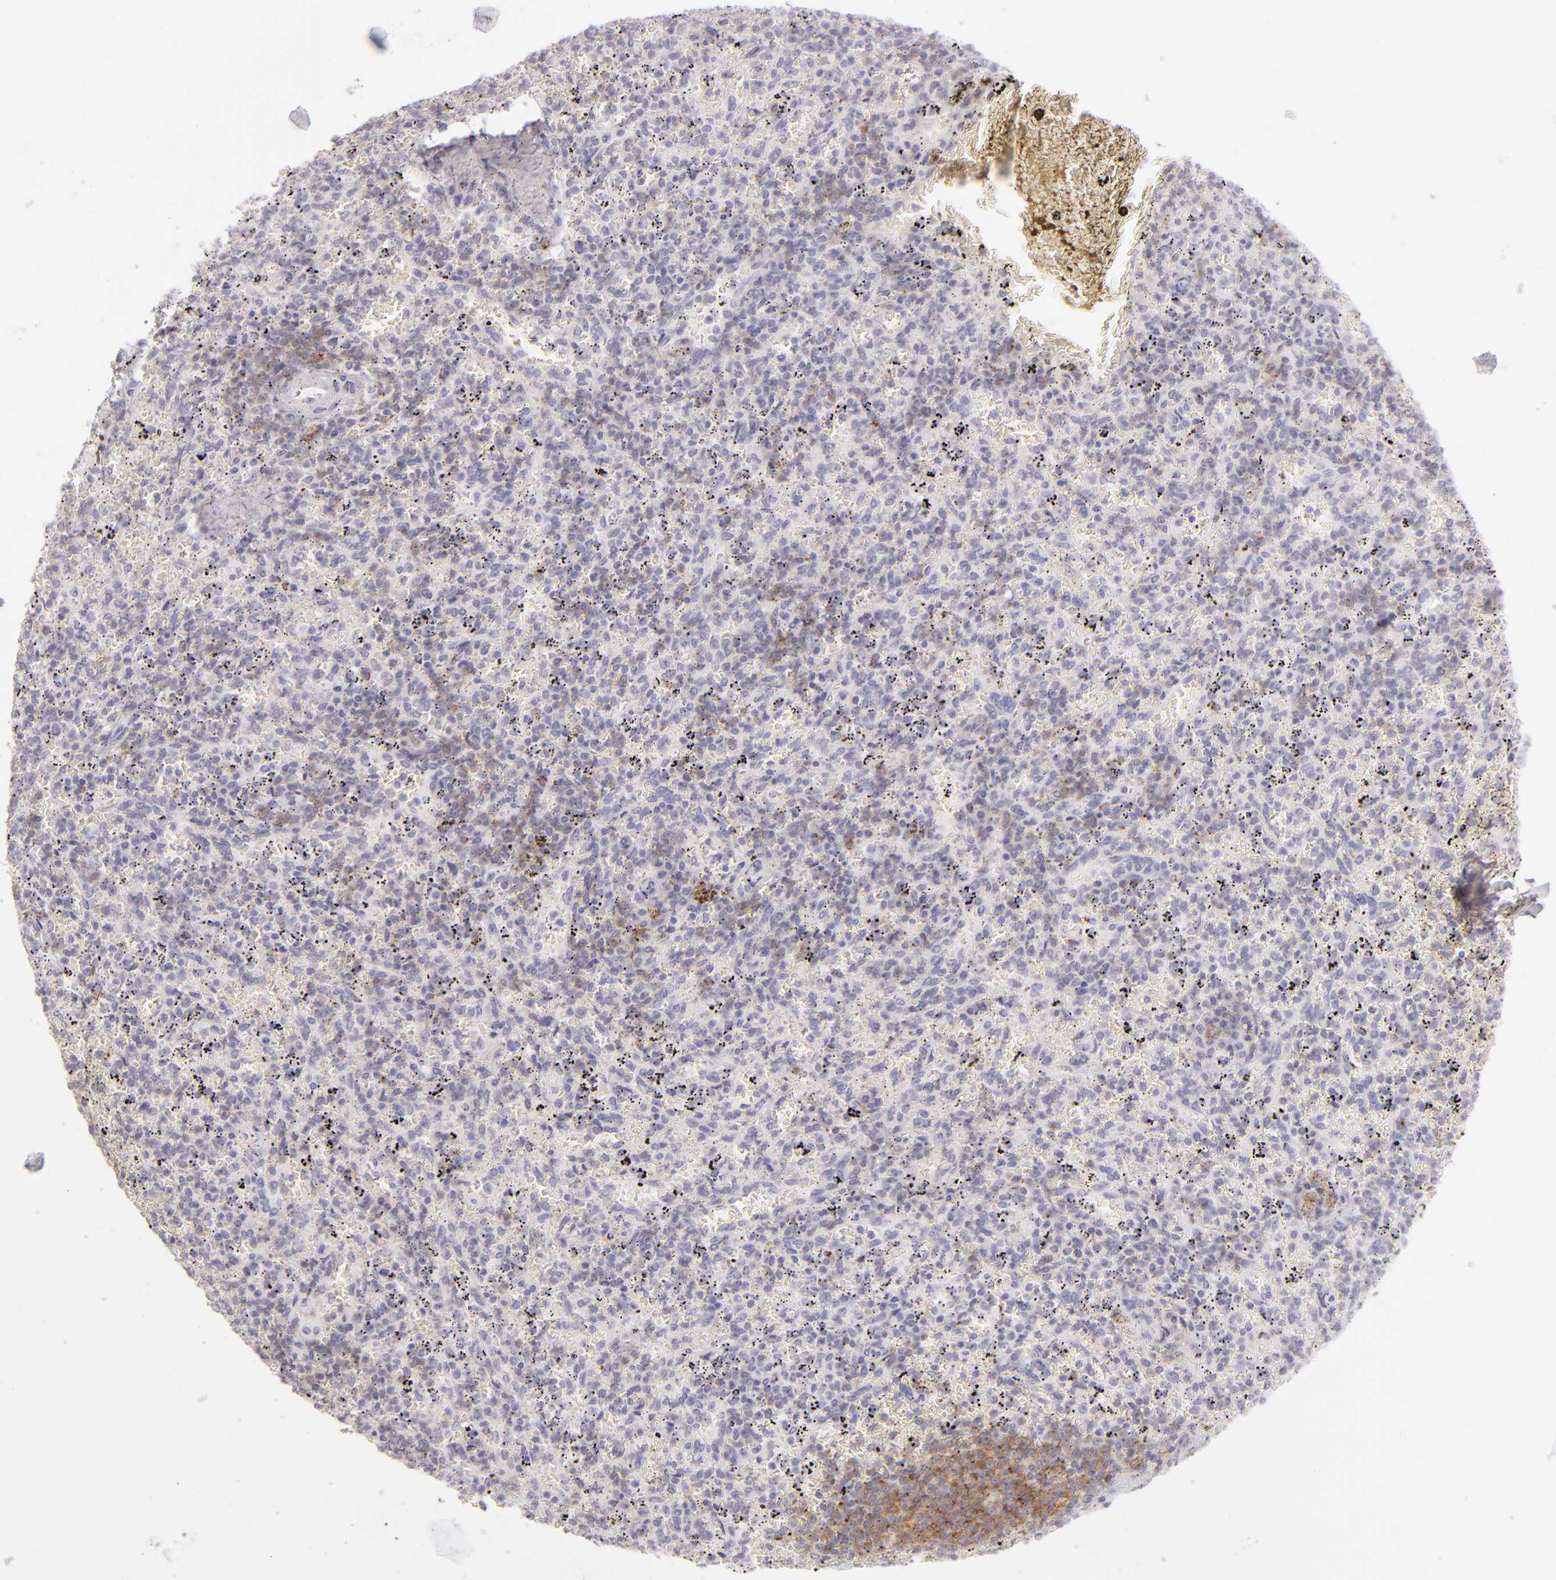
{"staining": {"intensity": "negative", "quantity": "none", "location": "none"}, "tissue": "spleen", "cell_type": "Cells in red pulp", "image_type": "normal", "snomed": [{"axis": "morphology", "description": "Normal tissue, NOS"}, {"axis": "topography", "description": "Spleen"}], "caption": "A histopathology image of human spleen is negative for staining in cells in red pulp. (DAB IHC, high magnification).", "gene": "CD40", "patient": {"sex": "female", "age": 43}}